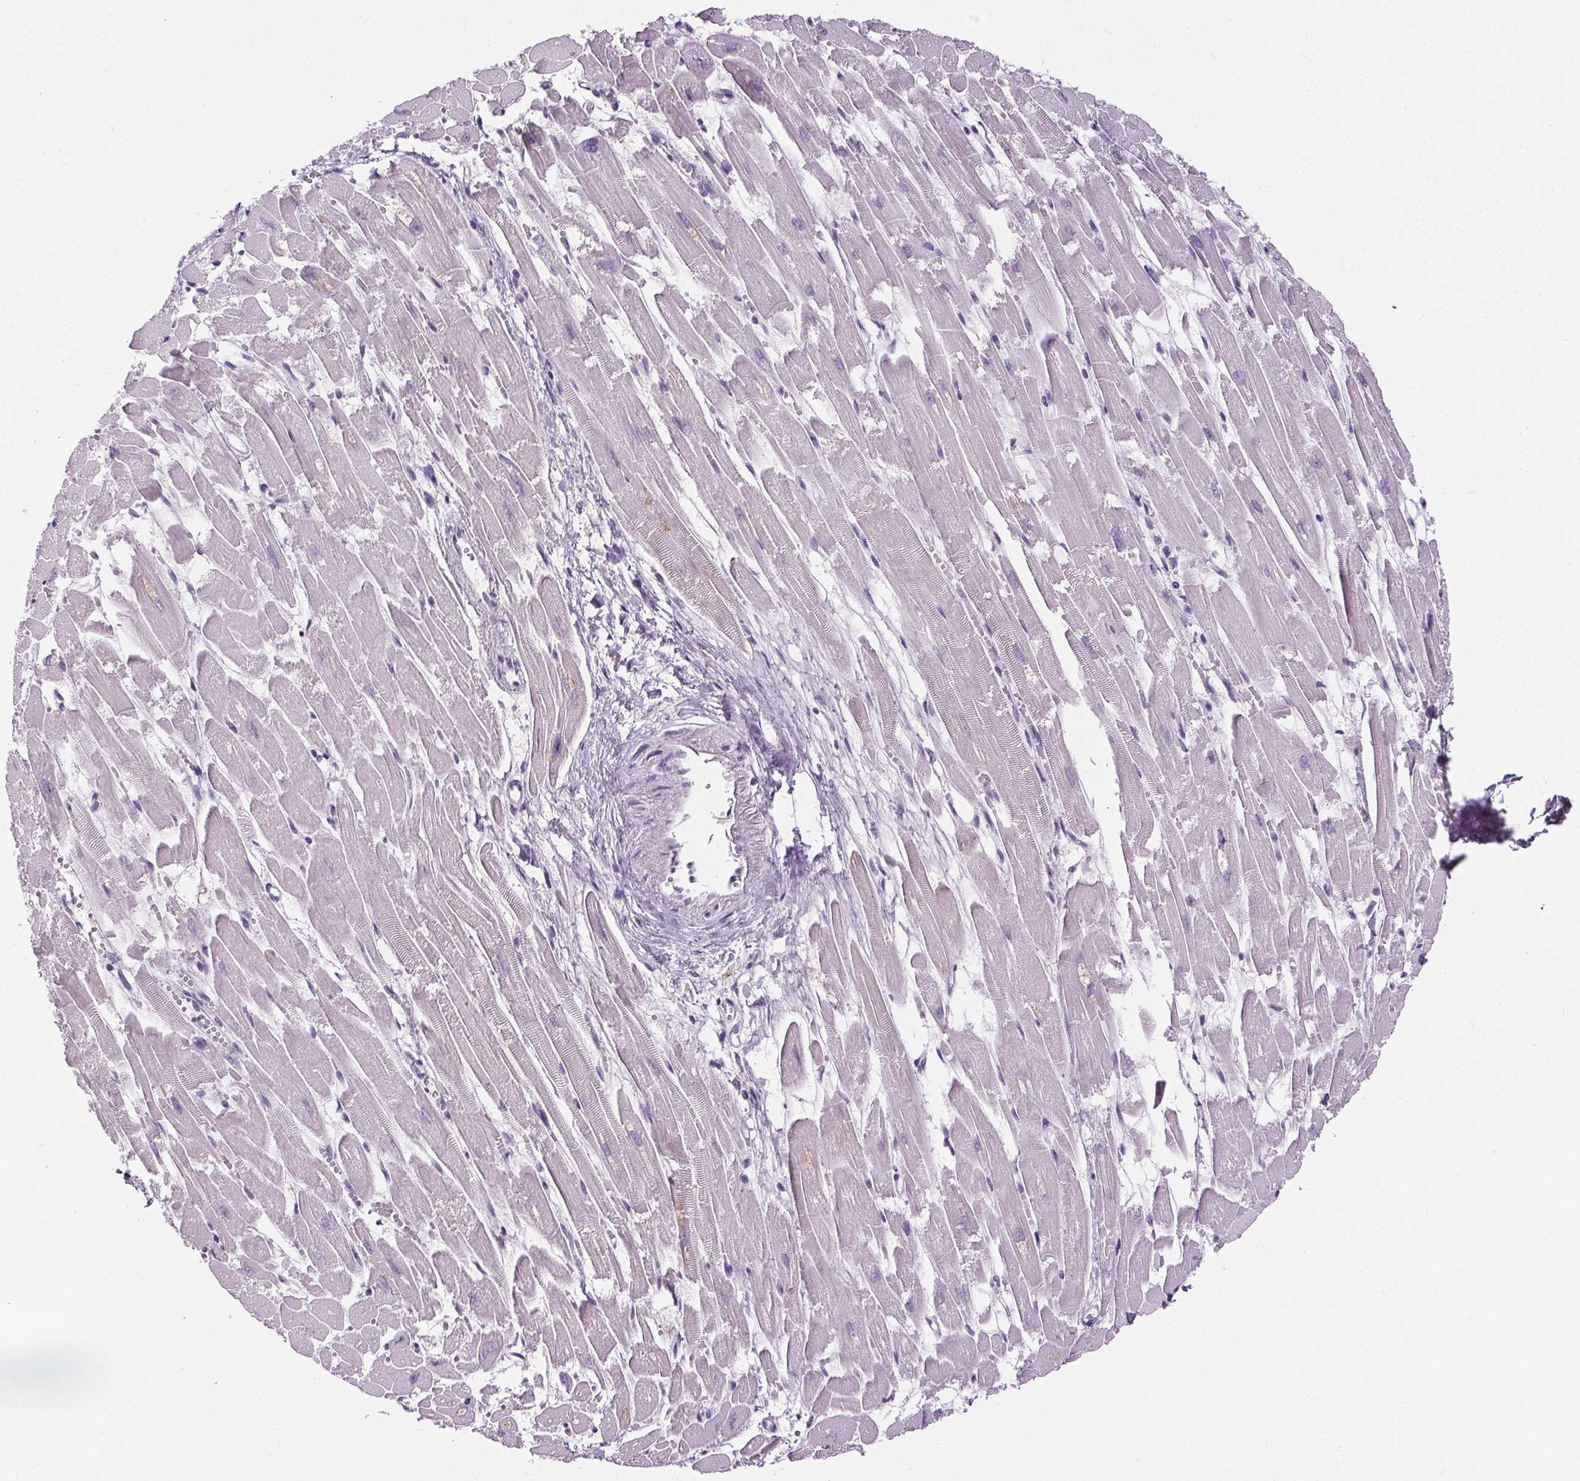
{"staining": {"intensity": "negative", "quantity": "none", "location": "none"}, "tissue": "heart muscle", "cell_type": "Cardiomyocytes", "image_type": "normal", "snomed": [{"axis": "morphology", "description": "Normal tissue, NOS"}, {"axis": "topography", "description": "Heart"}], "caption": "A micrograph of human heart muscle is negative for staining in cardiomyocytes. (Stains: DAB immunohistochemistry (IHC) with hematoxylin counter stain, Microscopy: brightfield microscopy at high magnification).", "gene": "CD5L", "patient": {"sex": "female", "age": 52}}